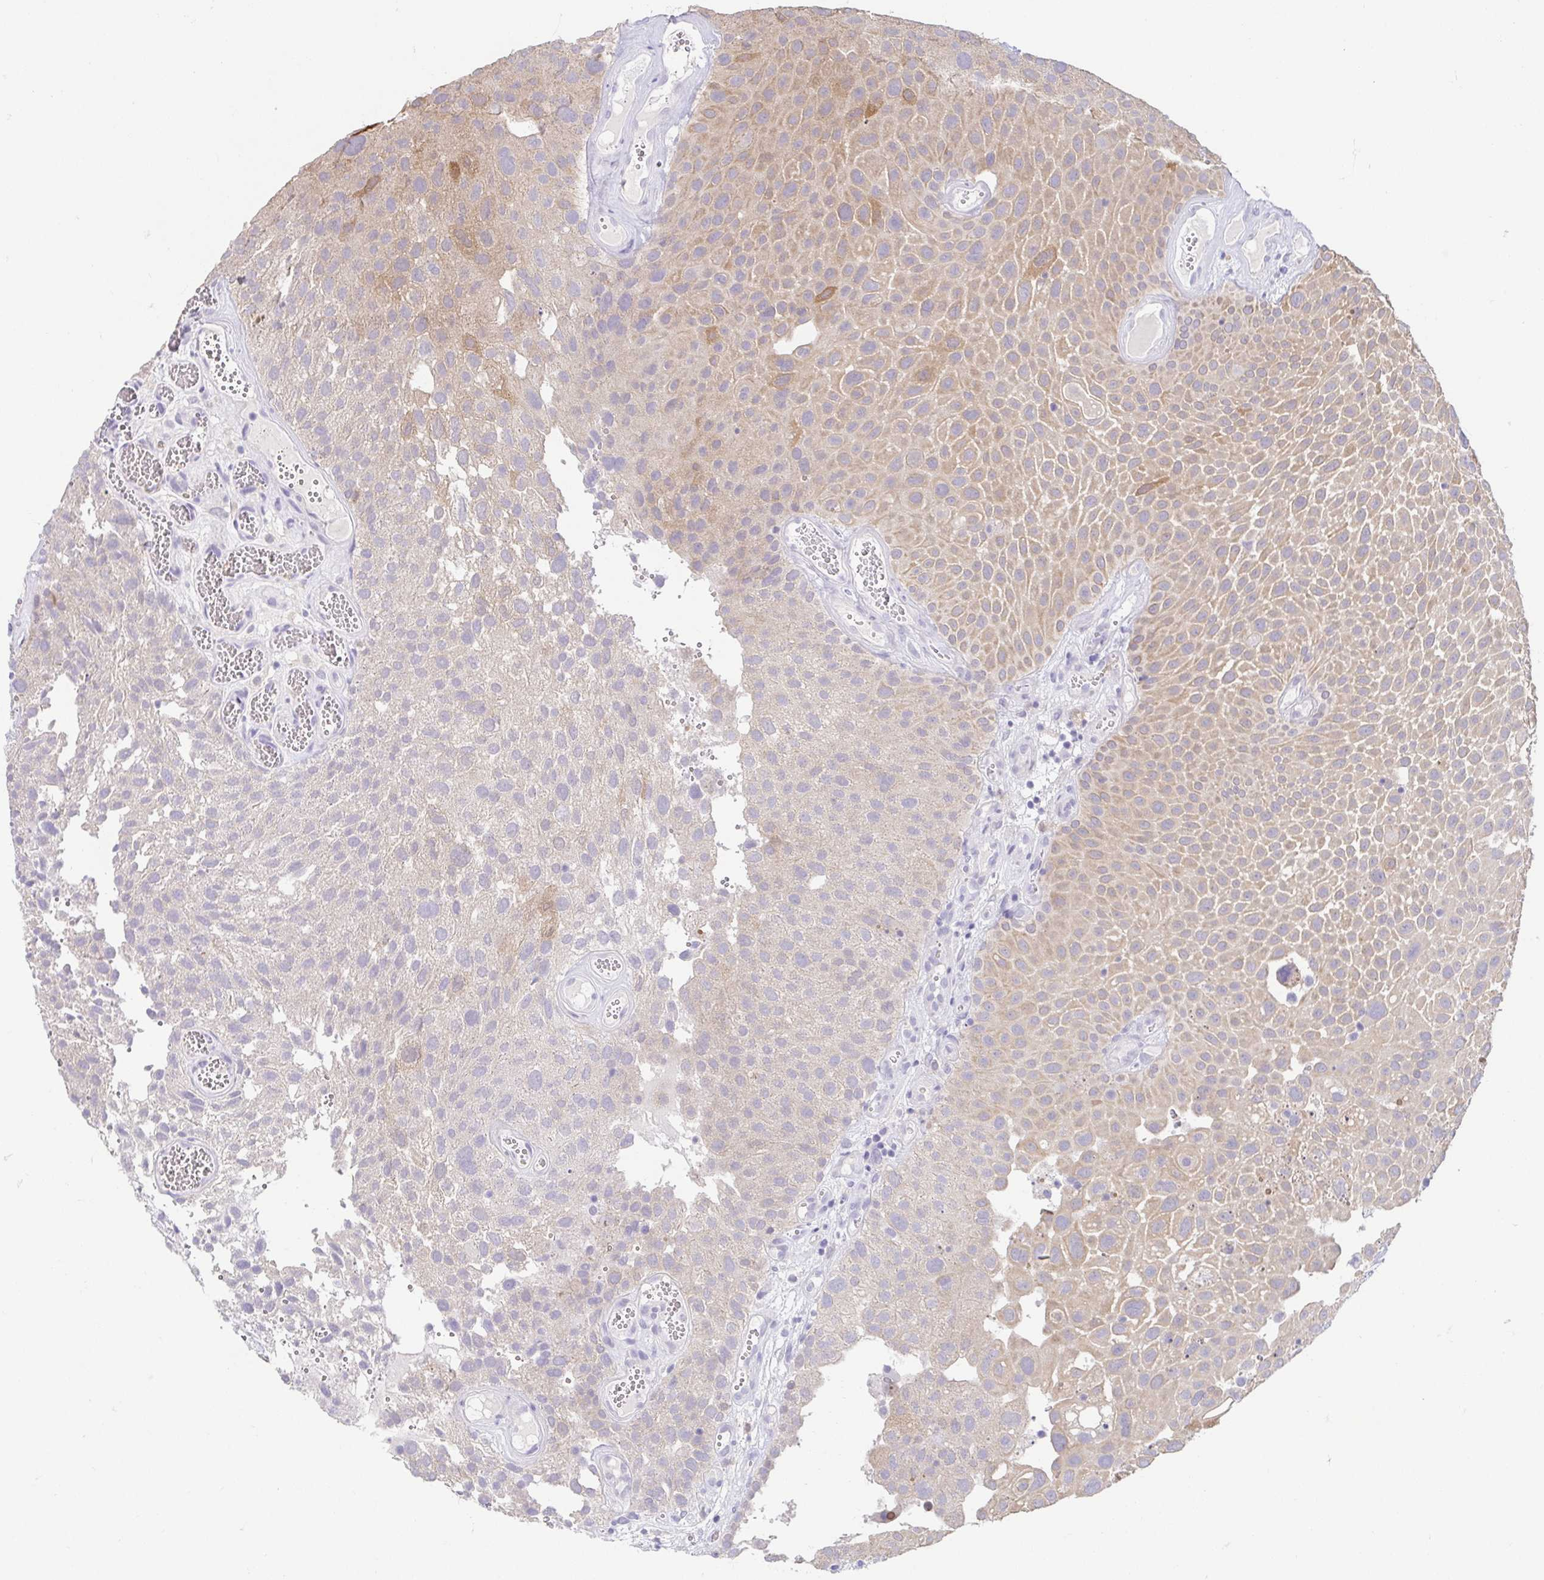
{"staining": {"intensity": "weak", "quantity": "25%-75%", "location": "cytoplasmic/membranous"}, "tissue": "urothelial cancer", "cell_type": "Tumor cells", "image_type": "cancer", "snomed": [{"axis": "morphology", "description": "Urothelial carcinoma, Low grade"}, {"axis": "topography", "description": "Urinary bladder"}], "caption": "Immunohistochemistry micrograph of neoplastic tissue: low-grade urothelial carcinoma stained using immunohistochemistry (IHC) displays low levels of weak protein expression localized specifically in the cytoplasmic/membranous of tumor cells, appearing as a cytoplasmic/membranous brown color.", "gene": "FABP3", "patient": {"sex": "male", "age": 72}}